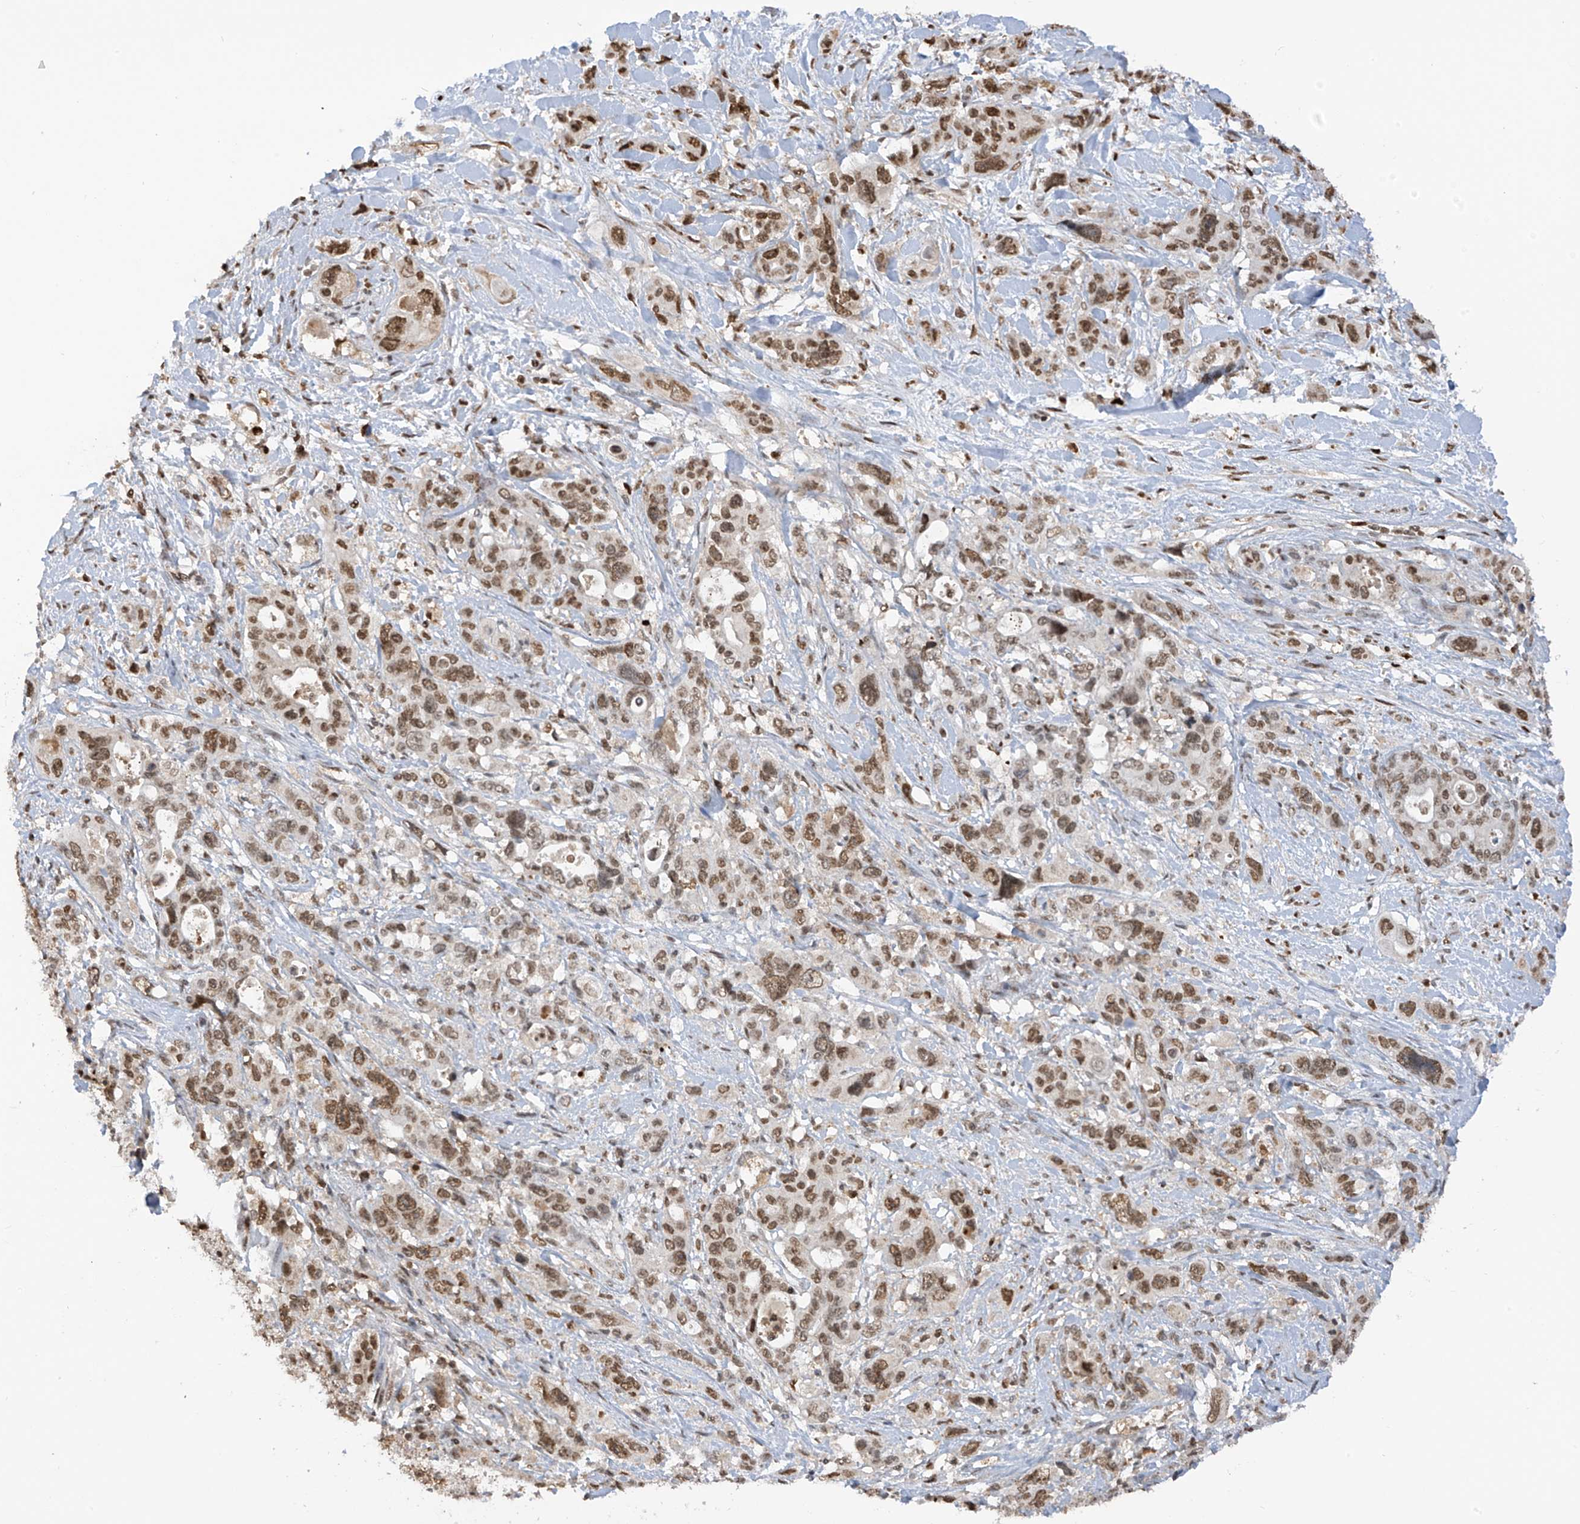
{"staining": {"intensity": "moderate", "quantity": ">75%", "location": "nuclear"}, "tissue": "pancreatic cancer", "cell_type": "Tumor cells", "image_type": "cancer", "snomed": [{"axis": "morphology", "description": "Adenocarcinoma, NOS"}, {"axis": "topography", "description": "Pancreas"}], "caption": "Immunohistochemistry micrograph of neoplastic tissue: pancreatic cancer stained using IHC exhibits medium levels of moderate protein expression localized specifically in the nuclear of tumor cells, appearing as a nuclear brown color.", "gene": "KPNB1", "patient": {"sex": "male", "age": 46}}